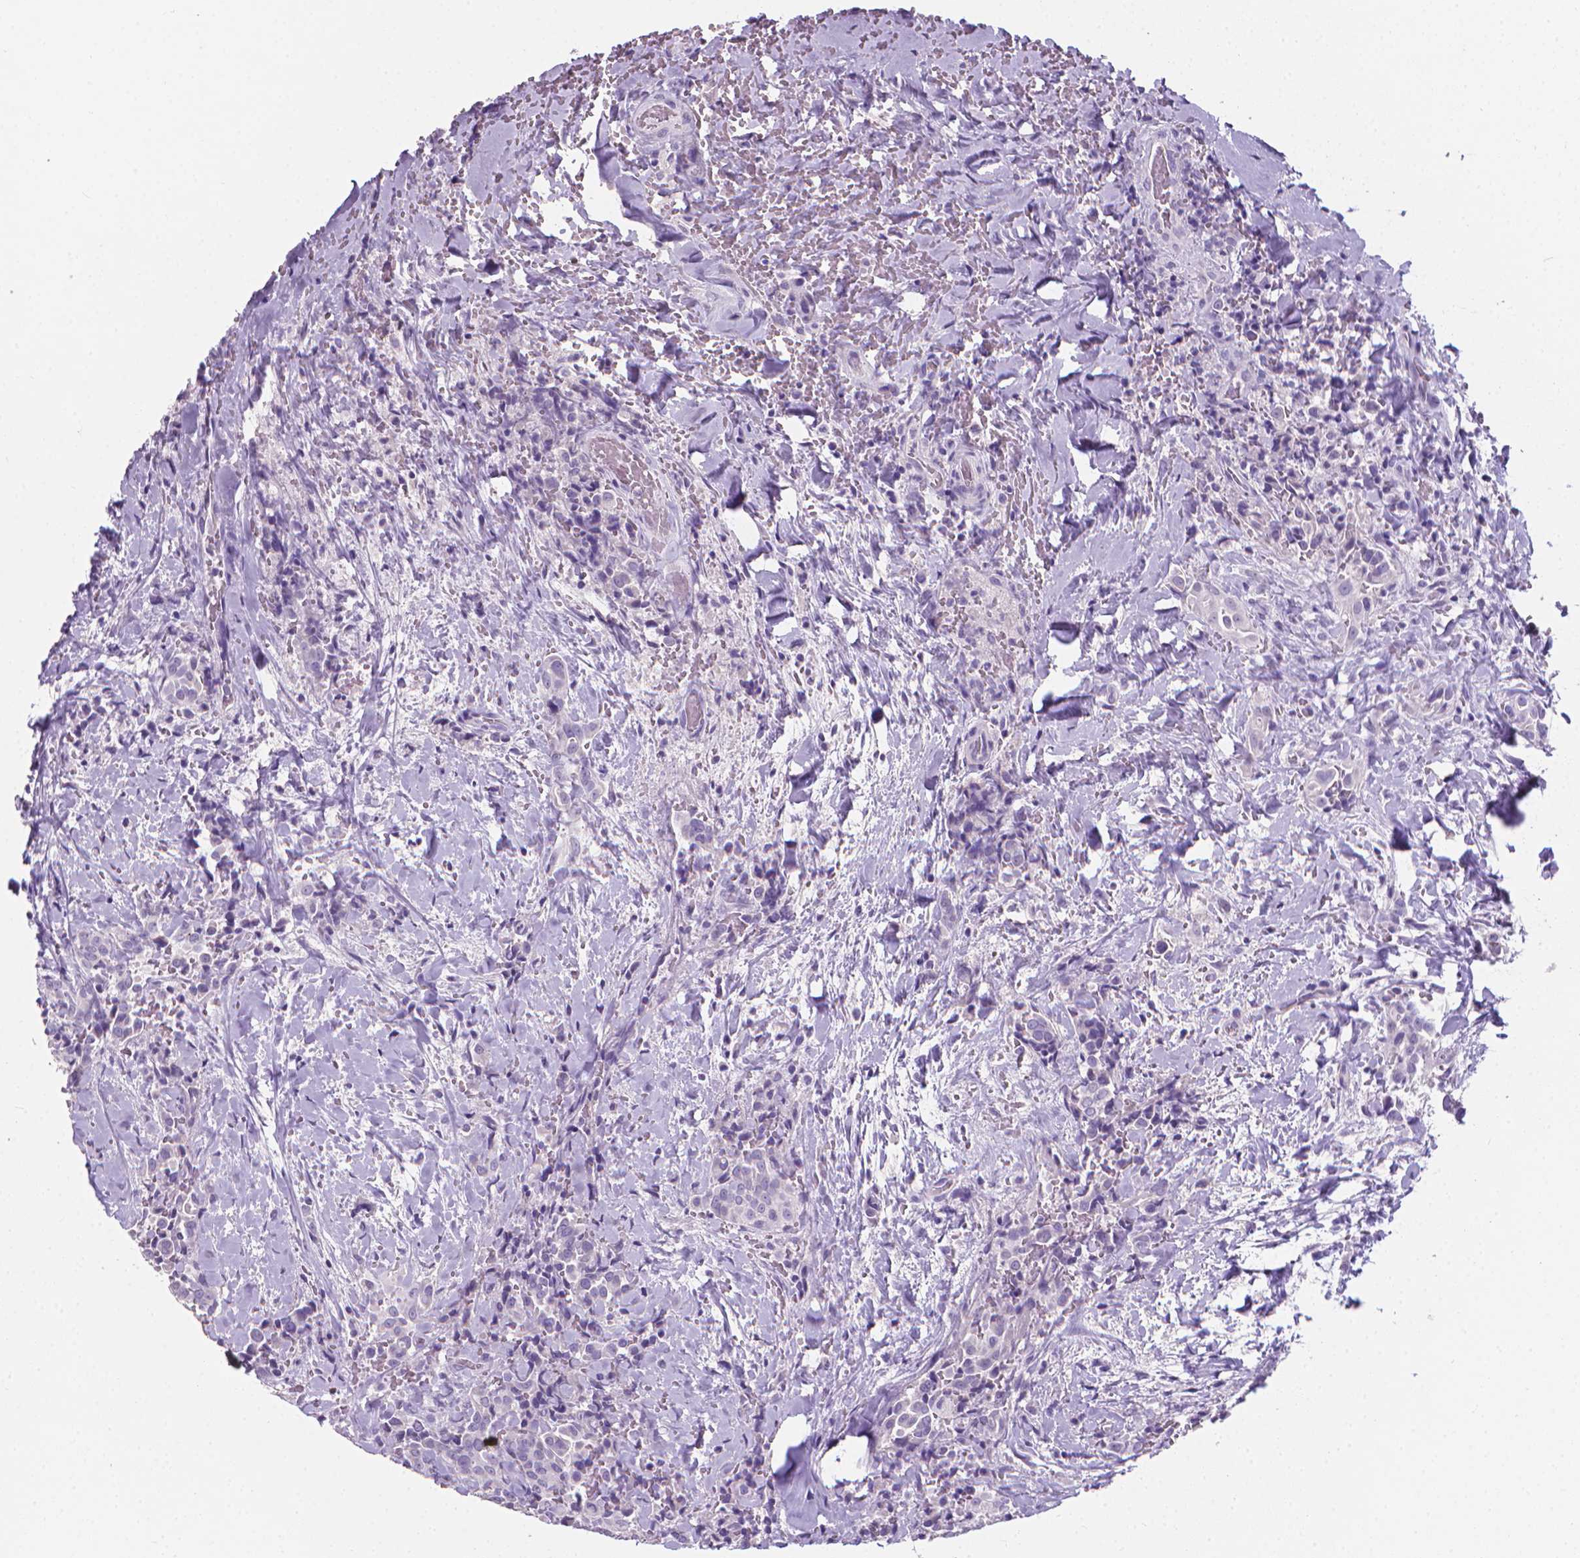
{"staining": {"intensity": "negative", "quantity": "none", "location": "none"}, "tissue": "thyroid cancer", "cell_type": "Tumor cells", "image_type": "cancer", "snomed": [{"axis": "morphology", "description": "Papillary adenocarcinoma, NOS"}, {"axis": "topography", "description": "Thyroid gland"}], "caption": "Immunohistochemistry (IHC) micrograph of neoplastic tissue: human thyroid papillary adenocarcinoma stained with DAB reveals no significant protein staining in tumor cells. (Brightfield microscopy of DAB (3,3'-diaminobenzidine) immunohistochemistry (IHC) at high magnification).", "gene": "XPNPEP2", "patient": {"sex": "male", "age": 61}}